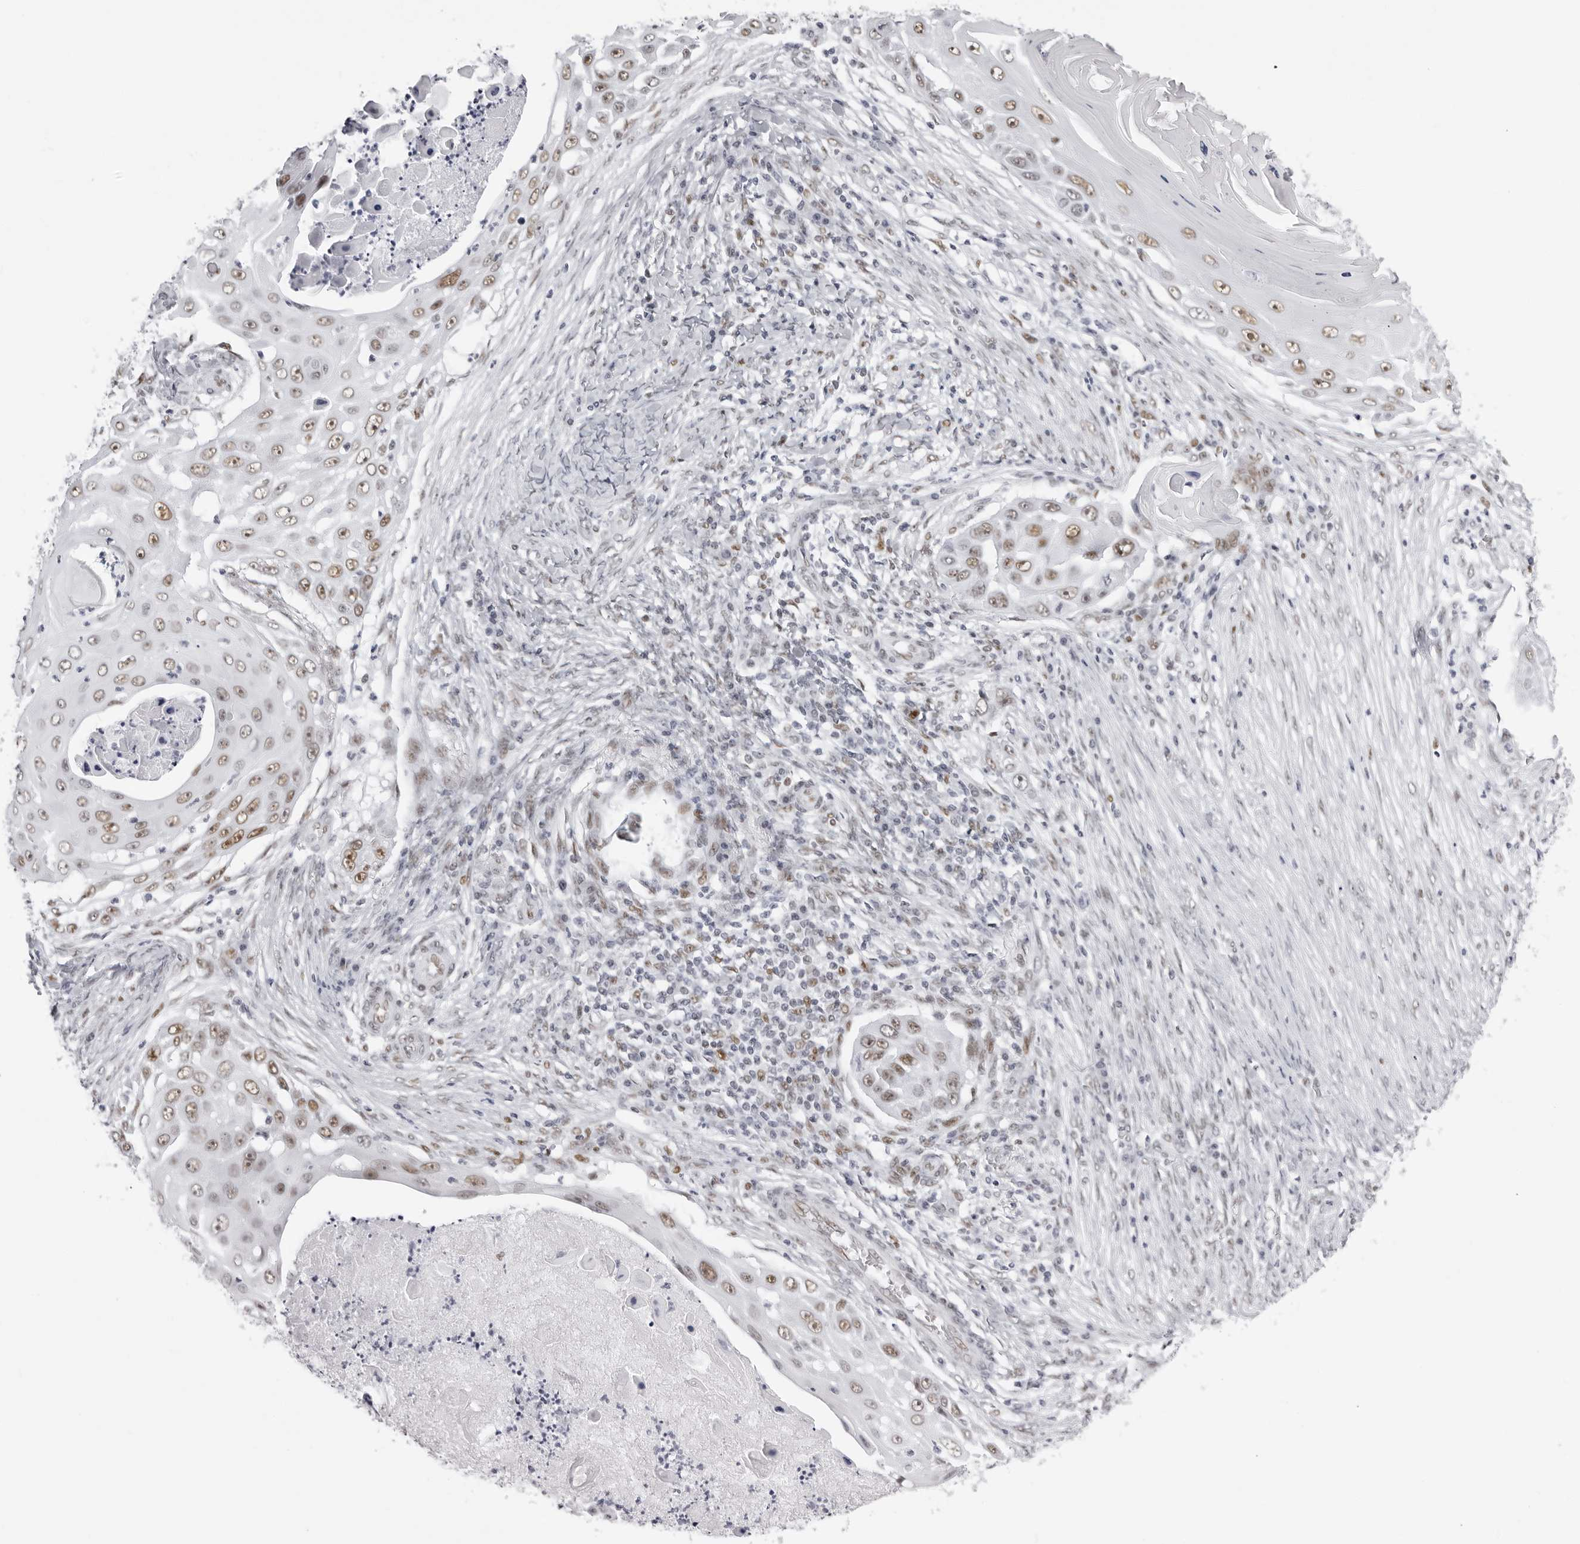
{"staining": {"intensity": "moderate", "quantity": ">75%", "location": "nuclear"}, "tissue": "skin cancer", "cell_type": "Tumor cells", "image_type": "cancer", "snomed": [{"axis": "morphology", "description": "Squamous cell carcinoma, NOS"}, {"axis": "topography", "description": "Skin"}], "caption": "Immunohistochemistry (IHC) of skin cancer shows medium levels of moderate nuclear positivity in approximately >75% of tumor cells.", "gene": "IRF2BP2", "patient": {"sex": "female", "age": 44}}